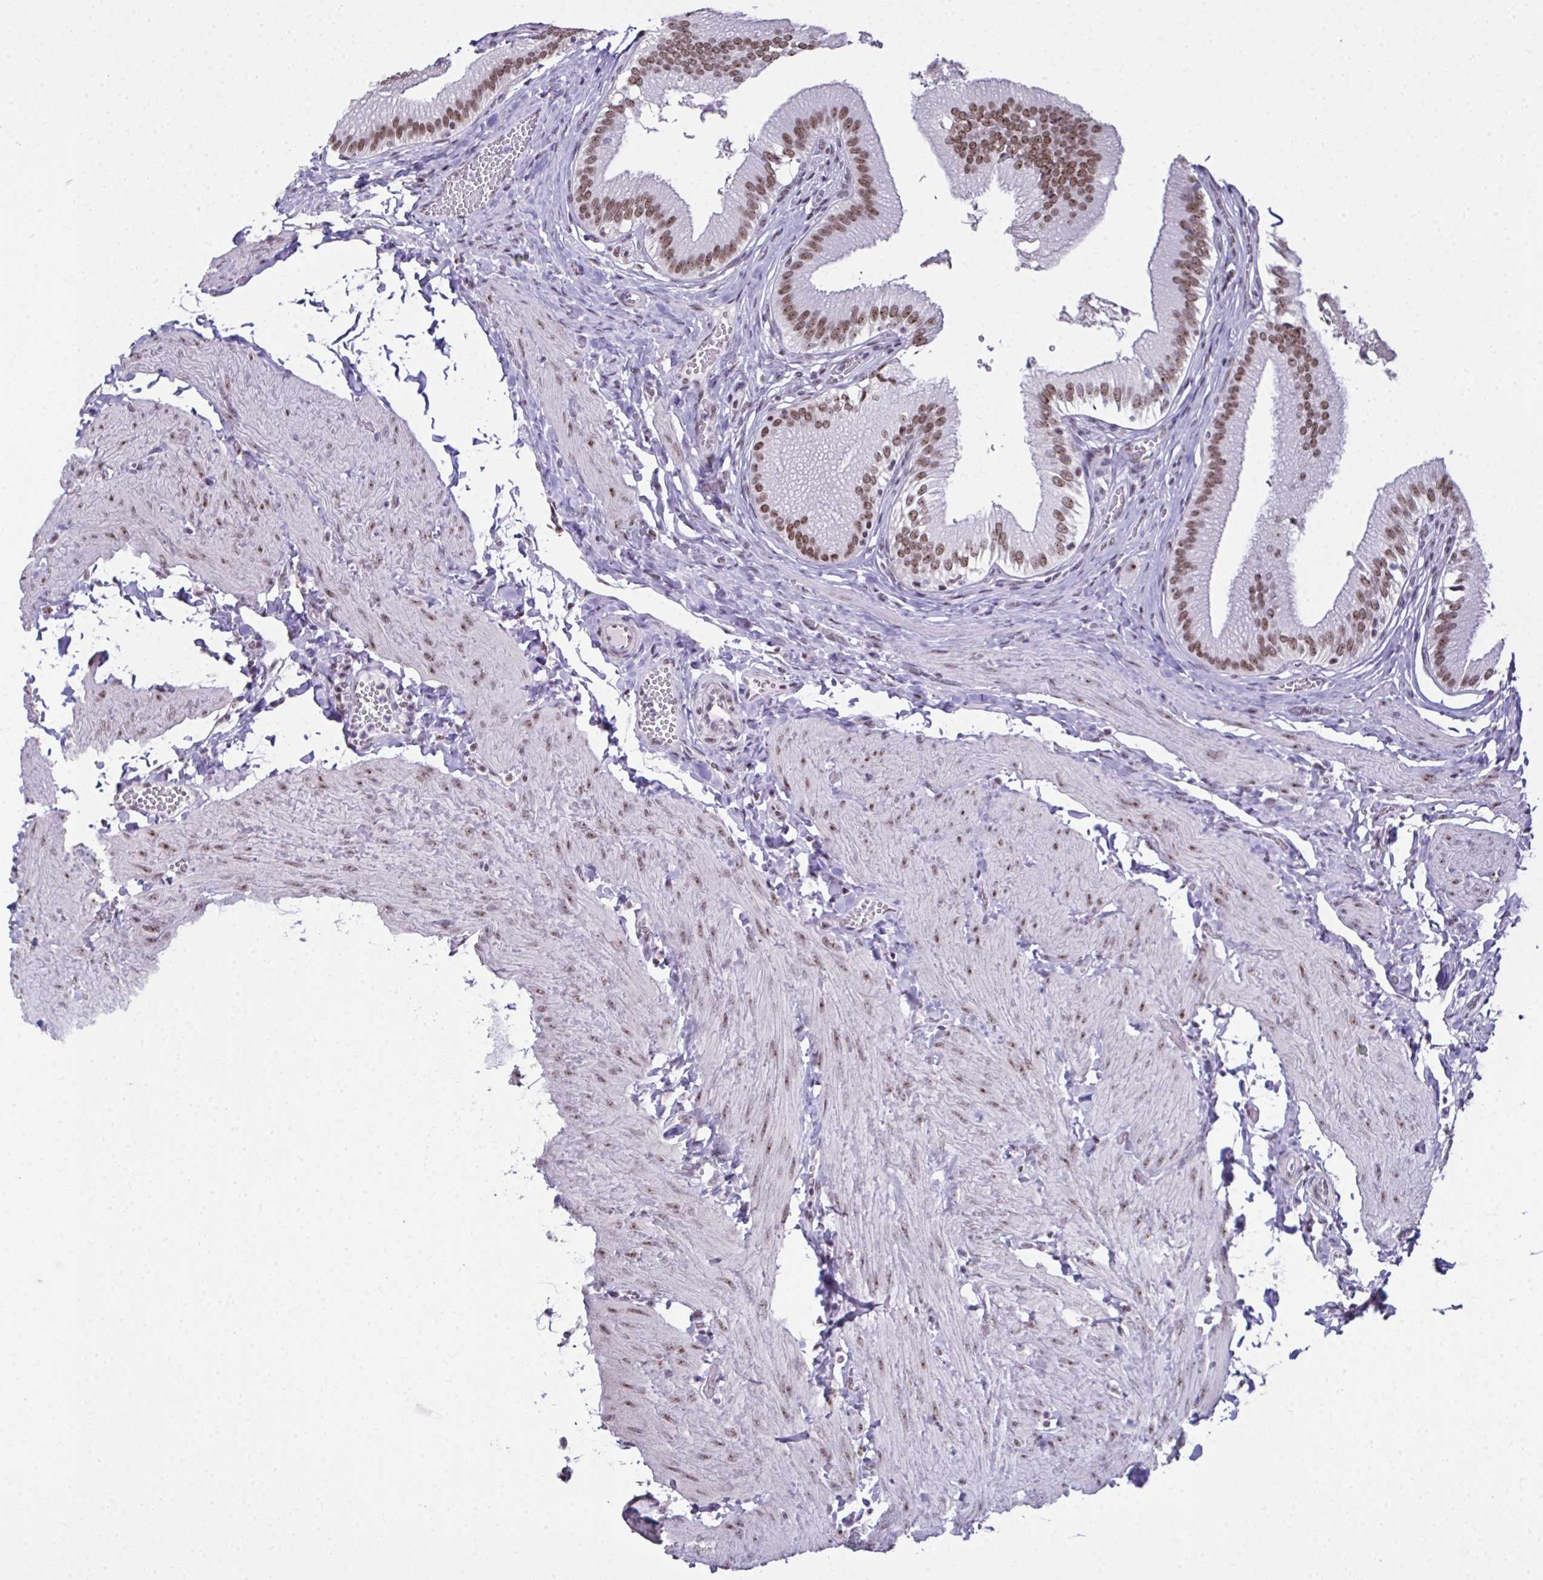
{"staining": {"intensity": "moderate", "quantity": ">75%", "location": "nuclear"}, "tissue": "gallbladder", "cell_type": "Glandular cells", "image_type": "normal", "snomed": [{"axis": "morphology", "description": "Normal tissue, NOS"}, {"axis": "topography", "description": "Gallbladder"}, {"axis": "topography", "description": "Peripheral nerve tissue"}], "caption": "Normal gallbladder displays moderate nuclear positivity in about >75% of glandular cells (IHC, brightfield microscopy, high magnification)..", "gene": "ZNF800", "patient": {"sex": "male", "age": 17}}